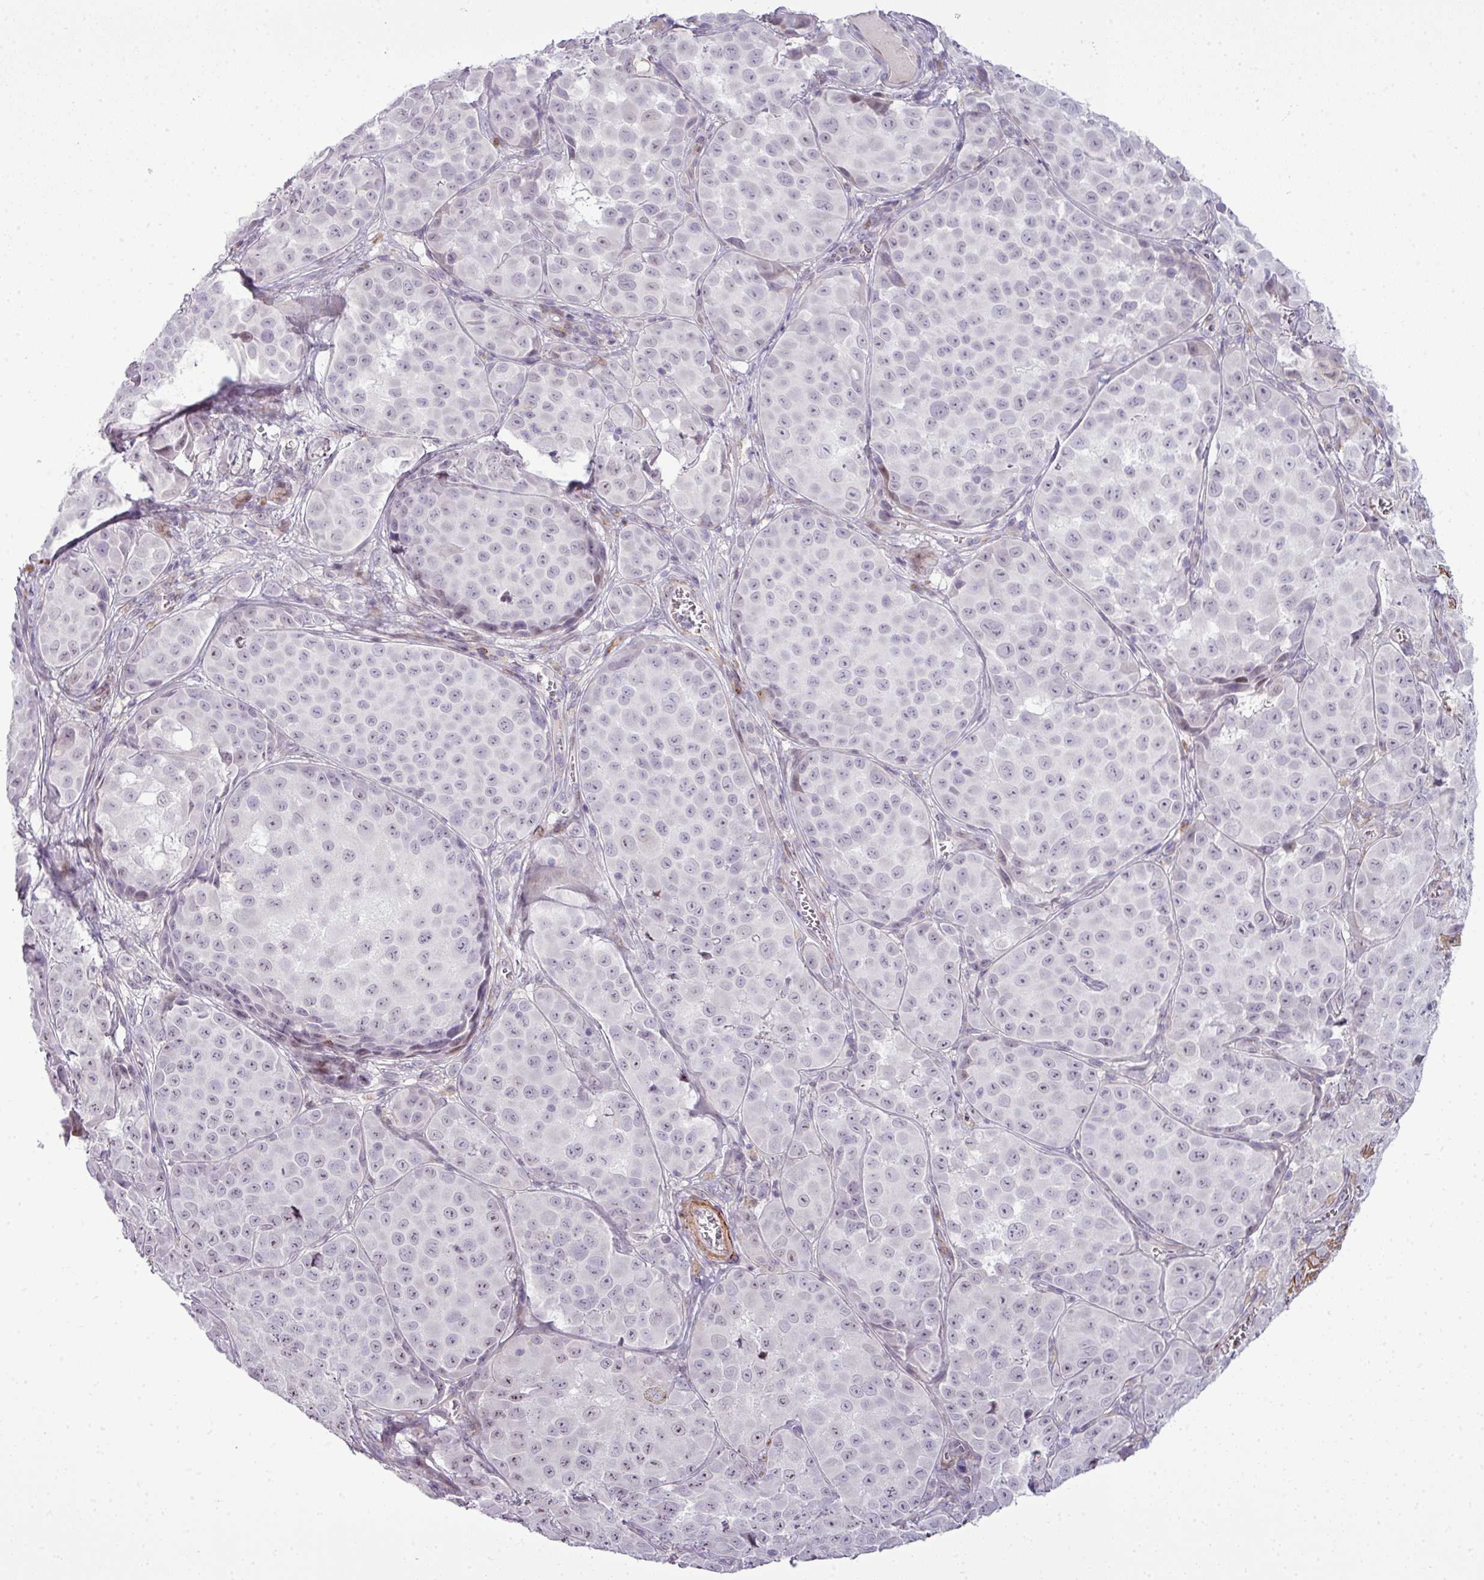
{"staining": {"intensity": "negative", "quantity": "none", "location": "none"}, "tissue": "melanoma", "cell_type": "Tumor cells", "image_type": "cancer", "snomed": [{"axis": "morphology", "description": "Malignant melanoma, NOS"}, {"axis": "topography", "description": "Skin"}], "caption": "Human malignant melanoma stained for a protein using IHC shows no positivity in tumor cells.", "gene": "ZNF688", "patient": {"sex": "male", "age": 64}}